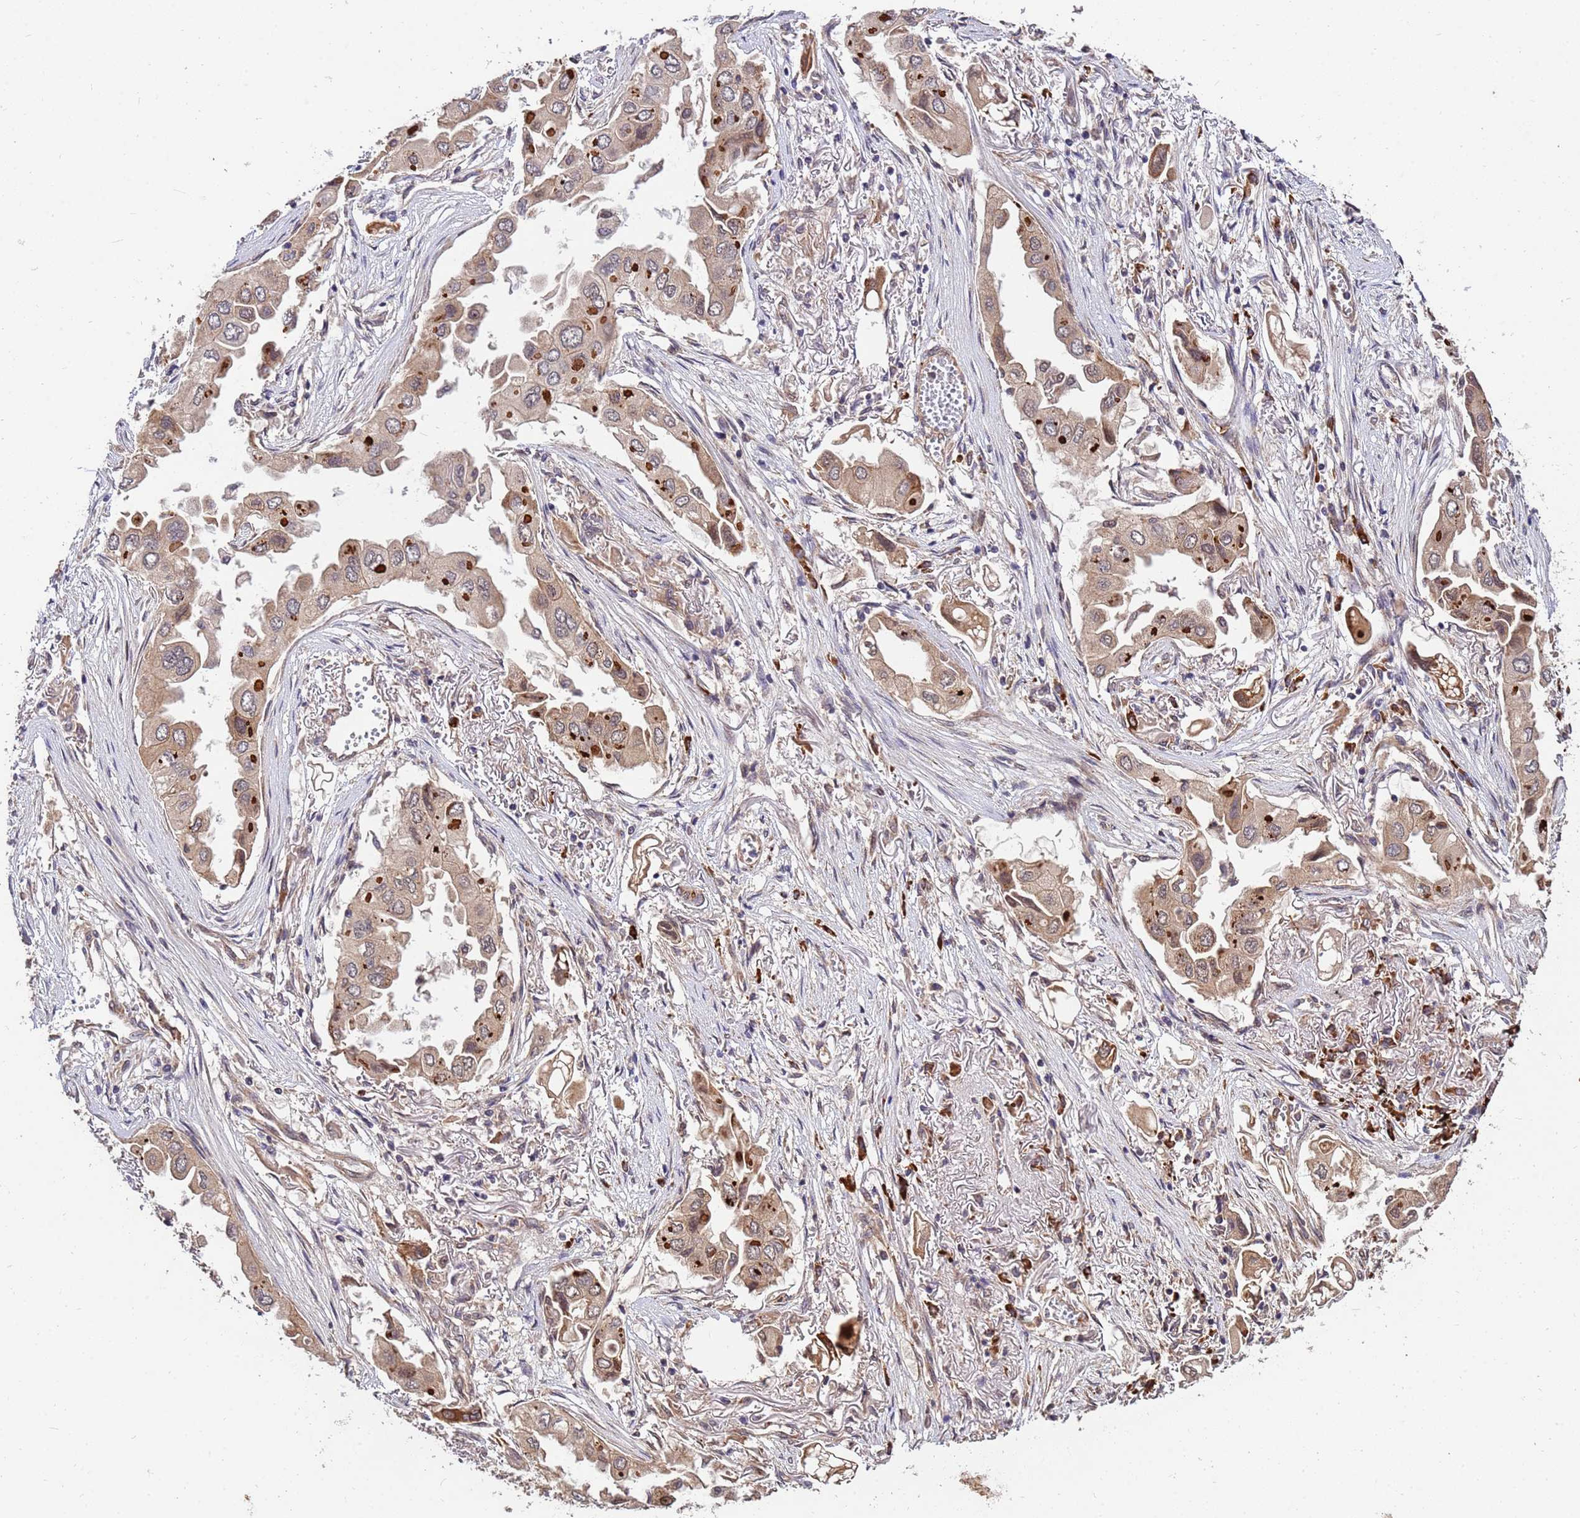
{"staining": {"intensity": "moderate", "quantity": "25%-75%", "location": "cytoplasmic/membranous,nuclear"}, "tissue": "lung cancer", "cell_type": "Tumor cells", "image_type": "cancer", "snomed": [{"axis": "morphology", "description": "Adenocarcinoma, NOS"}, {"axis": "topography", "description": "Lung"}], "caption": "The immunohistochemical stain highlights moderate cytoplasmic/membranous and nuclear expression in tumor cells of lung cancer (adenocarcinoma) tissue.", "gene": "ZNF619", "patient": {"sex": "female", "age": 76}}